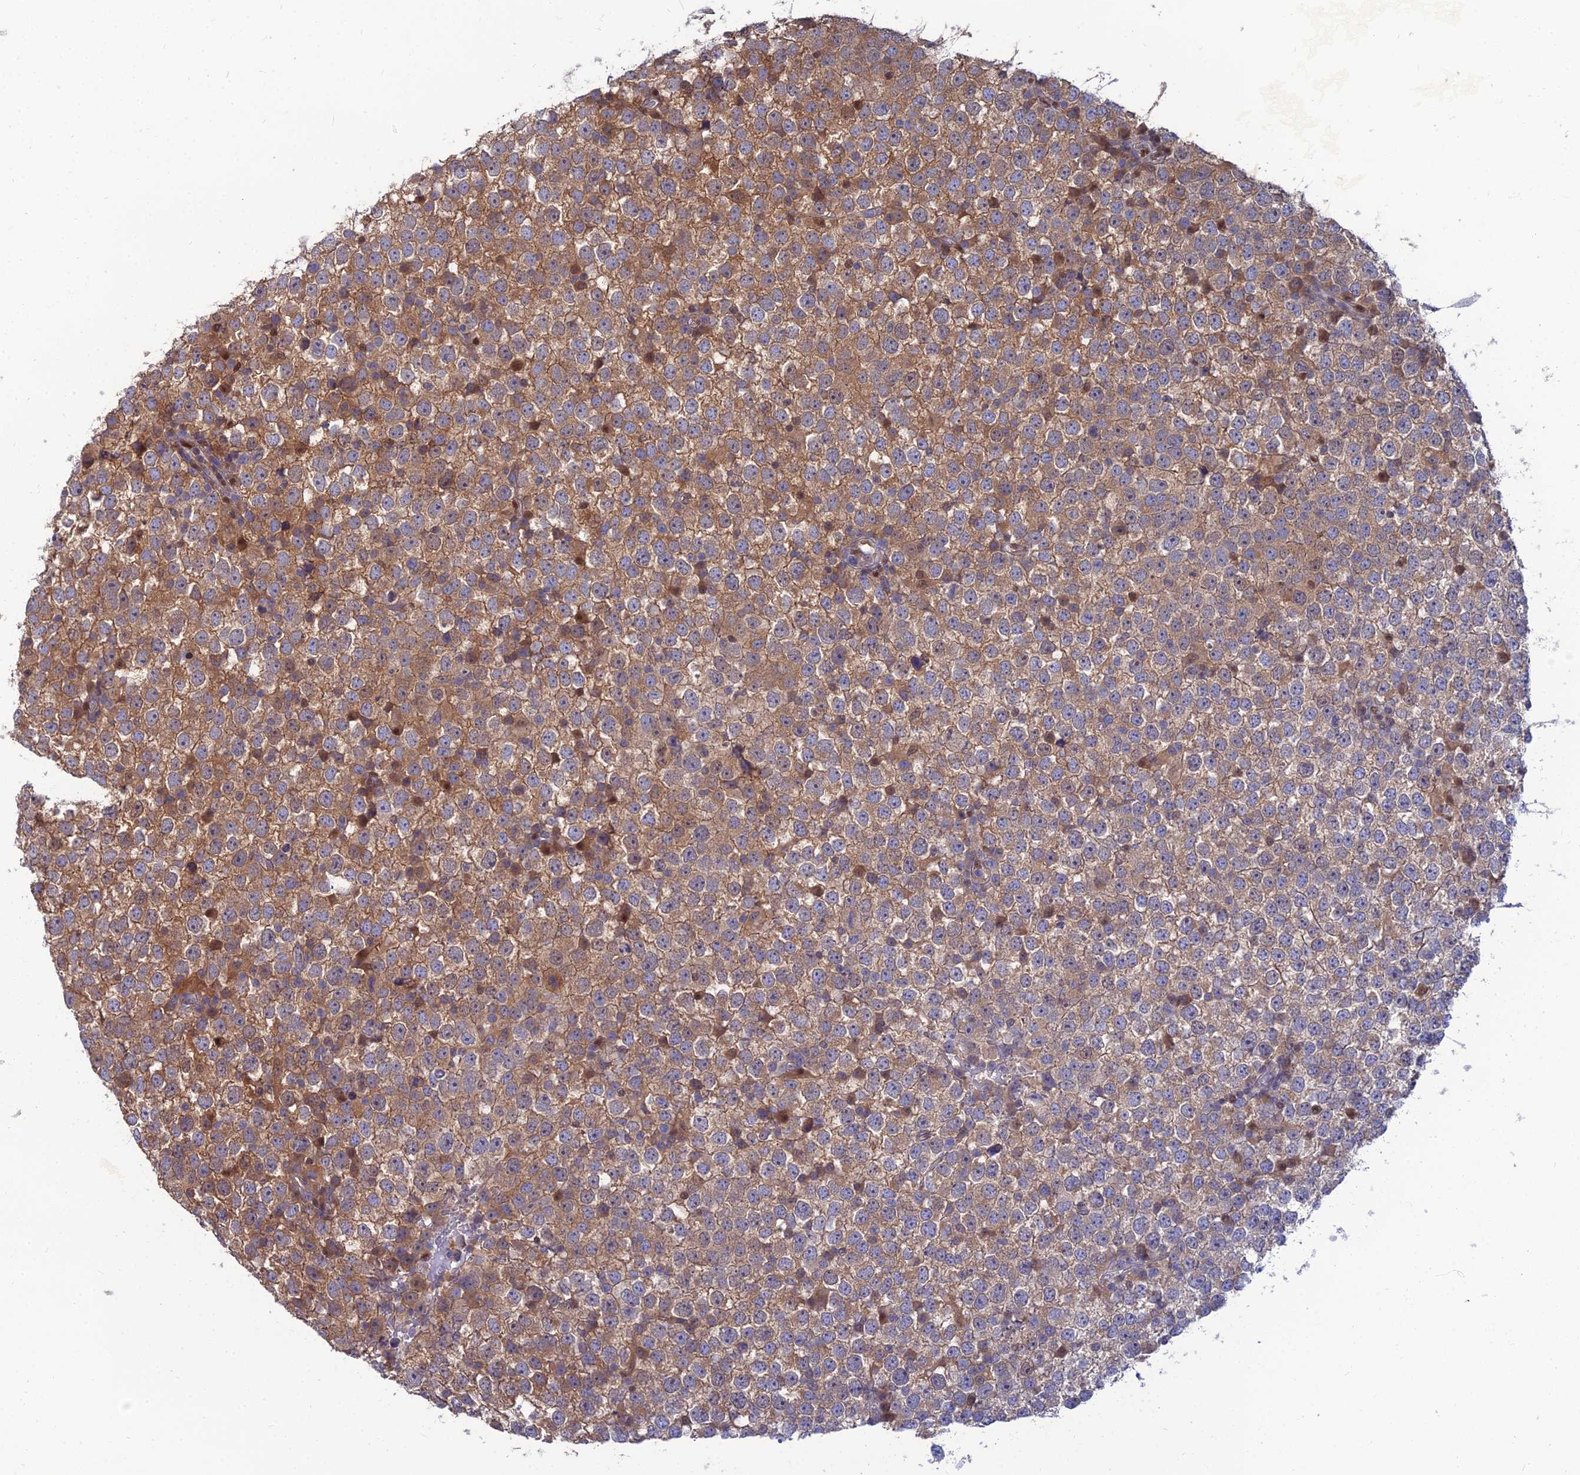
{"staining": {"intensity": "moderate", "quantity": ">75%", "location": "cytoplasmic/membranous"}, "tissue": "testis cancer", "cell_type": "Tumor cells", "image_type": "cancer", "snomed": [{"axis": "morphology", "description": "Seminoma, NOS"}, {"axis": "topography", "description": "Testis"}], "caption": "There is medium levels of moderate cytoplasmic/membranous expression in tumor cells of testis cancer, as demonstrated by immunohistochemical staining (brown color).", "gene": "DNPEP", "patient": {"sex": "male", "age": 65}}